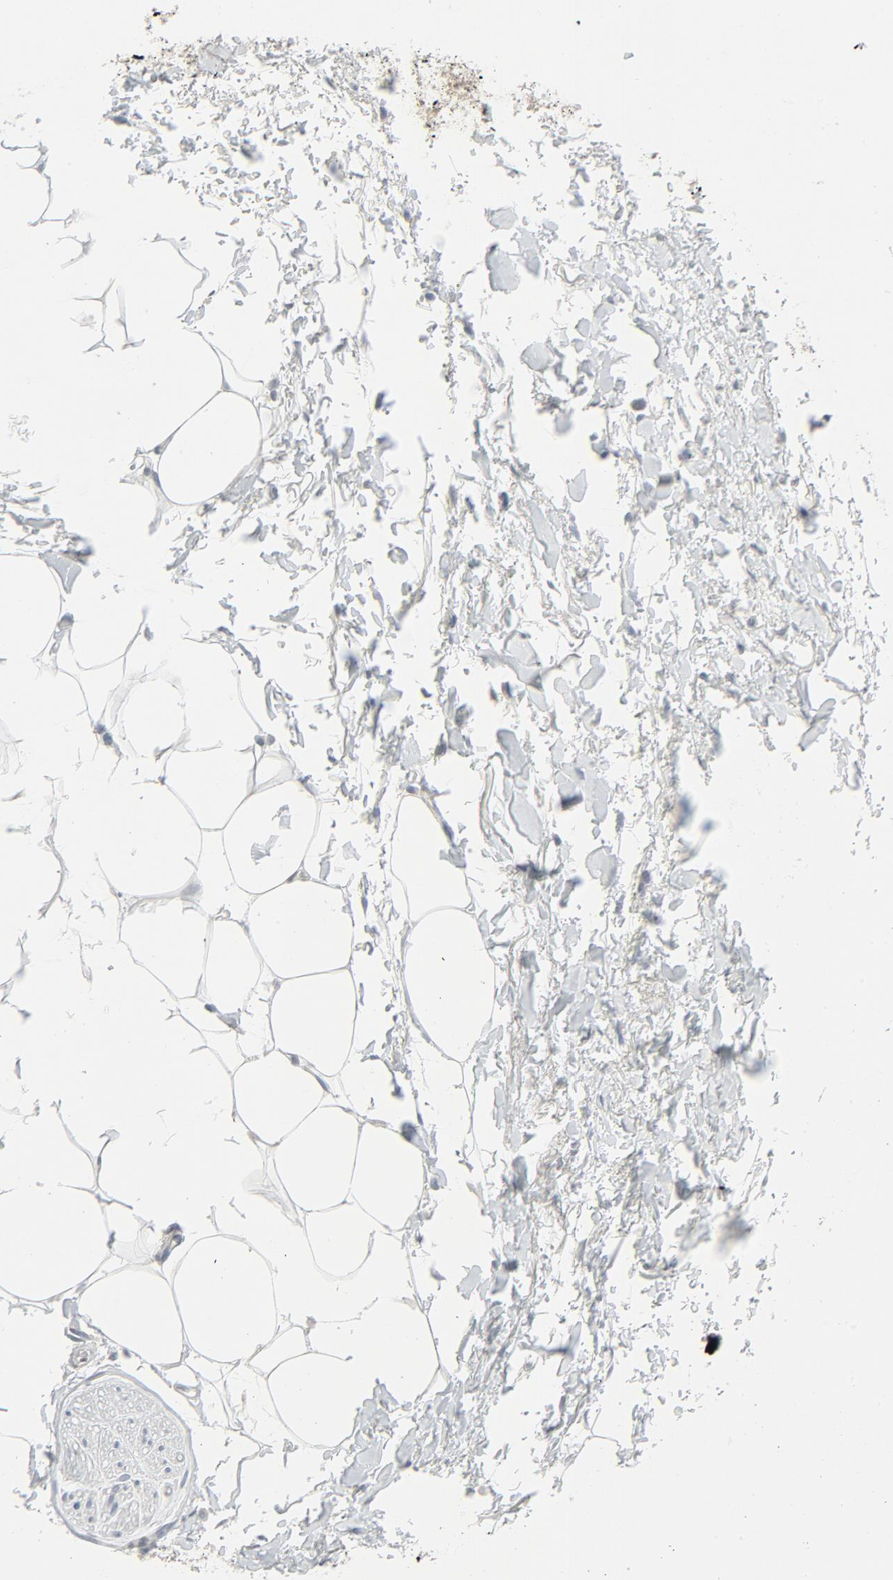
{"staining": {"intensity": "negative", "quantity": "none", "location": "none"}, "tissue": "adipose tissue", "cell_type": "Adipocytes", "image_type": "normal", "snomed": [{"axis": "morphology", "description": "Normal tissue, NOS"}, {"axis": "topography", "description": "Soft tissue"}, {"axis": "topography", "description": "Peripheral nerve tissue"}], "caption": "This is an immunohistochemistry photomicrograph of unremarkable adipose tissue. There is no positivity in adipocytes.", "gene": "FGFR3", "patient": {"sex": "female", "age": 71}}